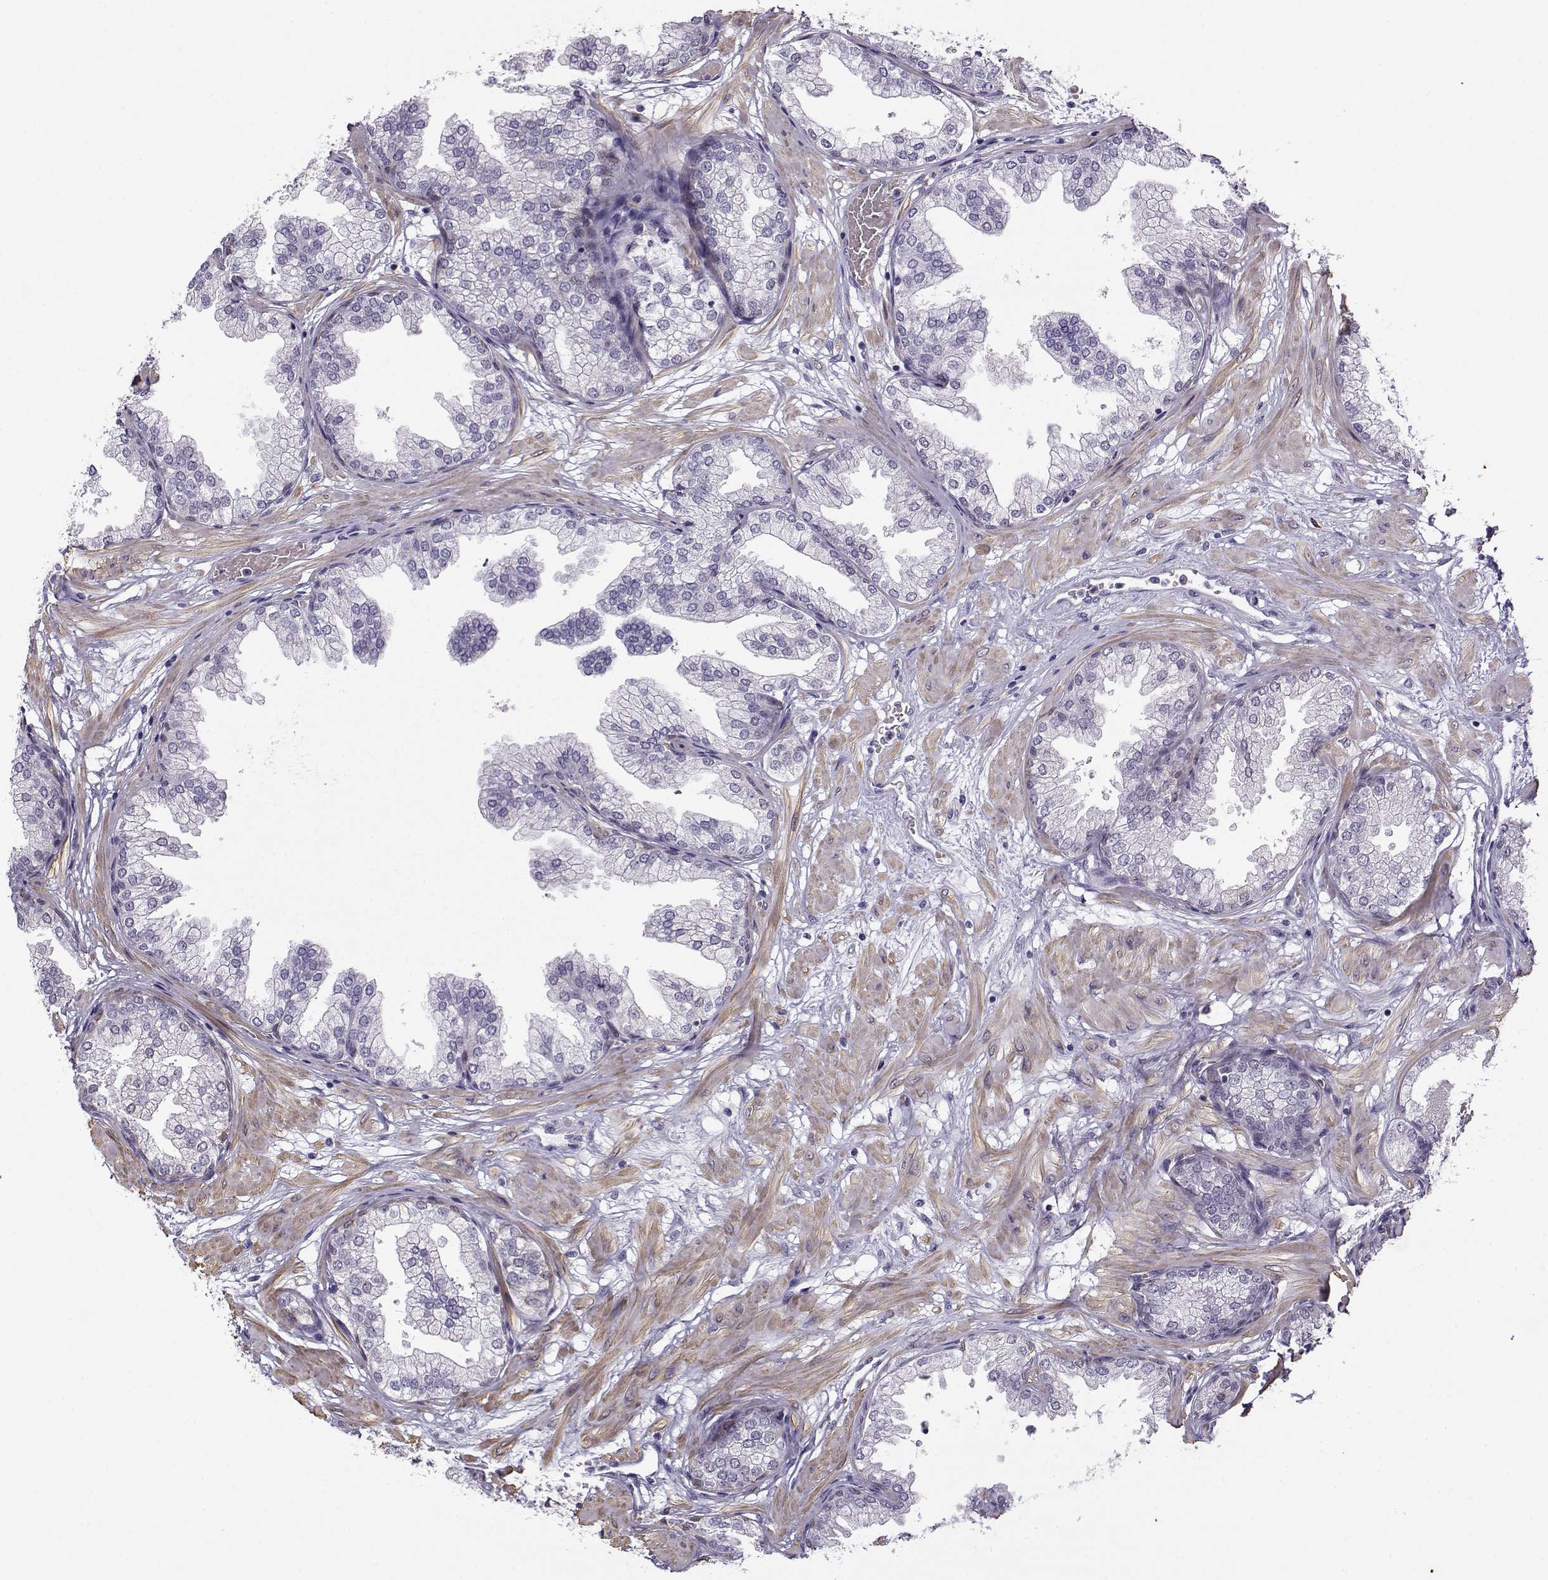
{"staining": {"intensity": "negative", "quantity": "none", "location": "none"}, "tissue": "prostate", "cell_type": "Glandular cells", "image_type": "normal", "snomed": [{"axis": "morphology", "description": "Normal tissue, NOS"}, {"axis": "topography", "description": "Prostate"}], "caption": "High magnification brightfield microscopy of normal prostate stained with DAB (brown) and counterstained with hematoxylin (blue): glandular cells show no significant expression. (Brightfield microscopy of DAB (3,3'-diaminobenzidine) immunohistochemistry (IHC) at high magnification).", "gene": "UCP3", "patient": {"sex": "male", "age": 37}}